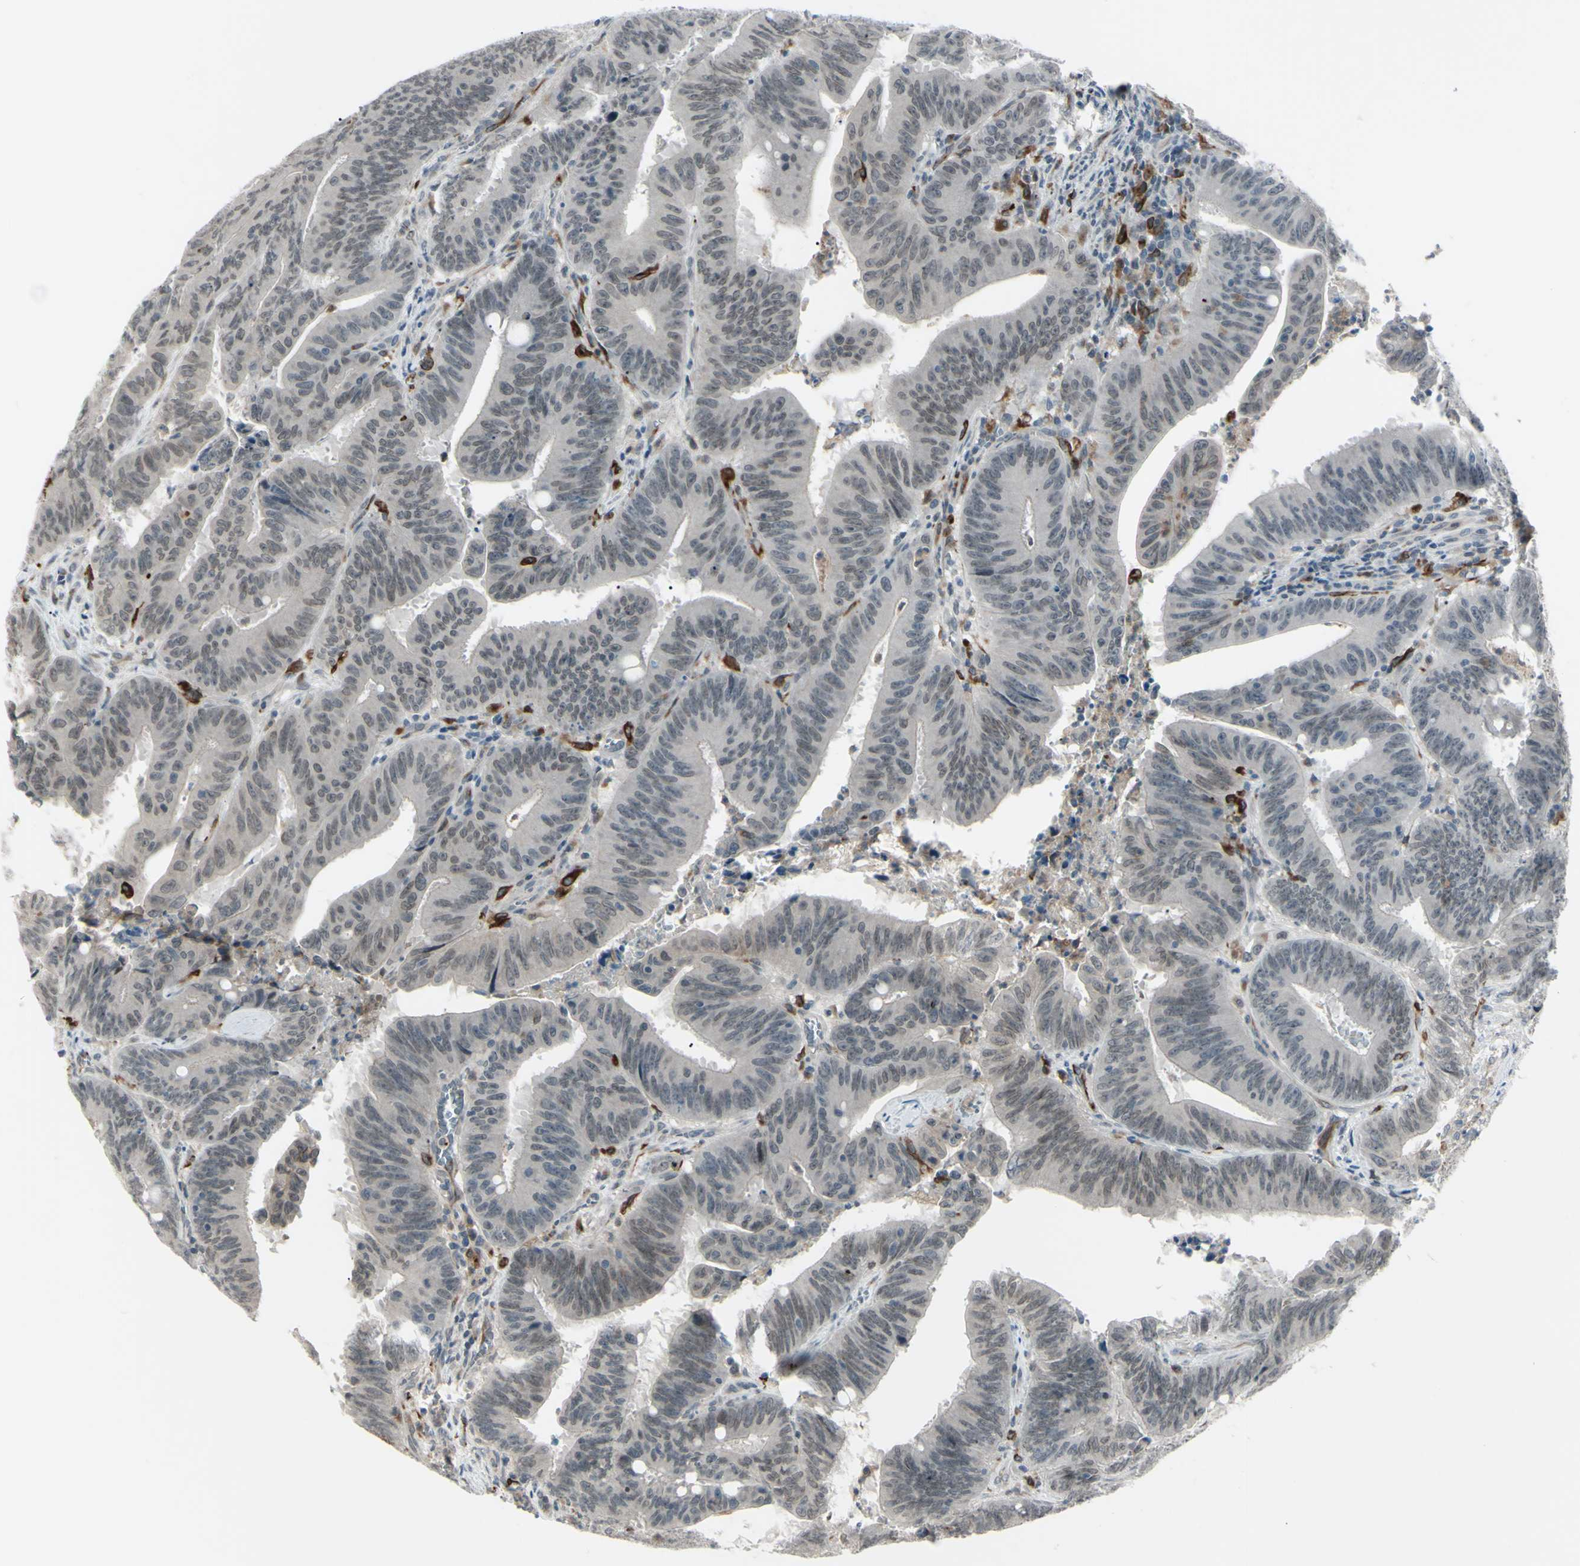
{"staining": {"intensity": "negative", "quantity": "none", "location": "none"}, "tissue": "colorectal cancer", "cell_type": "Tumor cells", "image_type": "cancer", "snomed": [{"axis": "morphology", "description": "Adenocarcinoma, NOS"}, {"axis": "topography", "description": "Colon"}], "caption": "Tumor cells show no significant positivity in colorectal adenocarcinoma.", "gene": "FGFR2", "patient": {"sex": "male", "age": 45}}